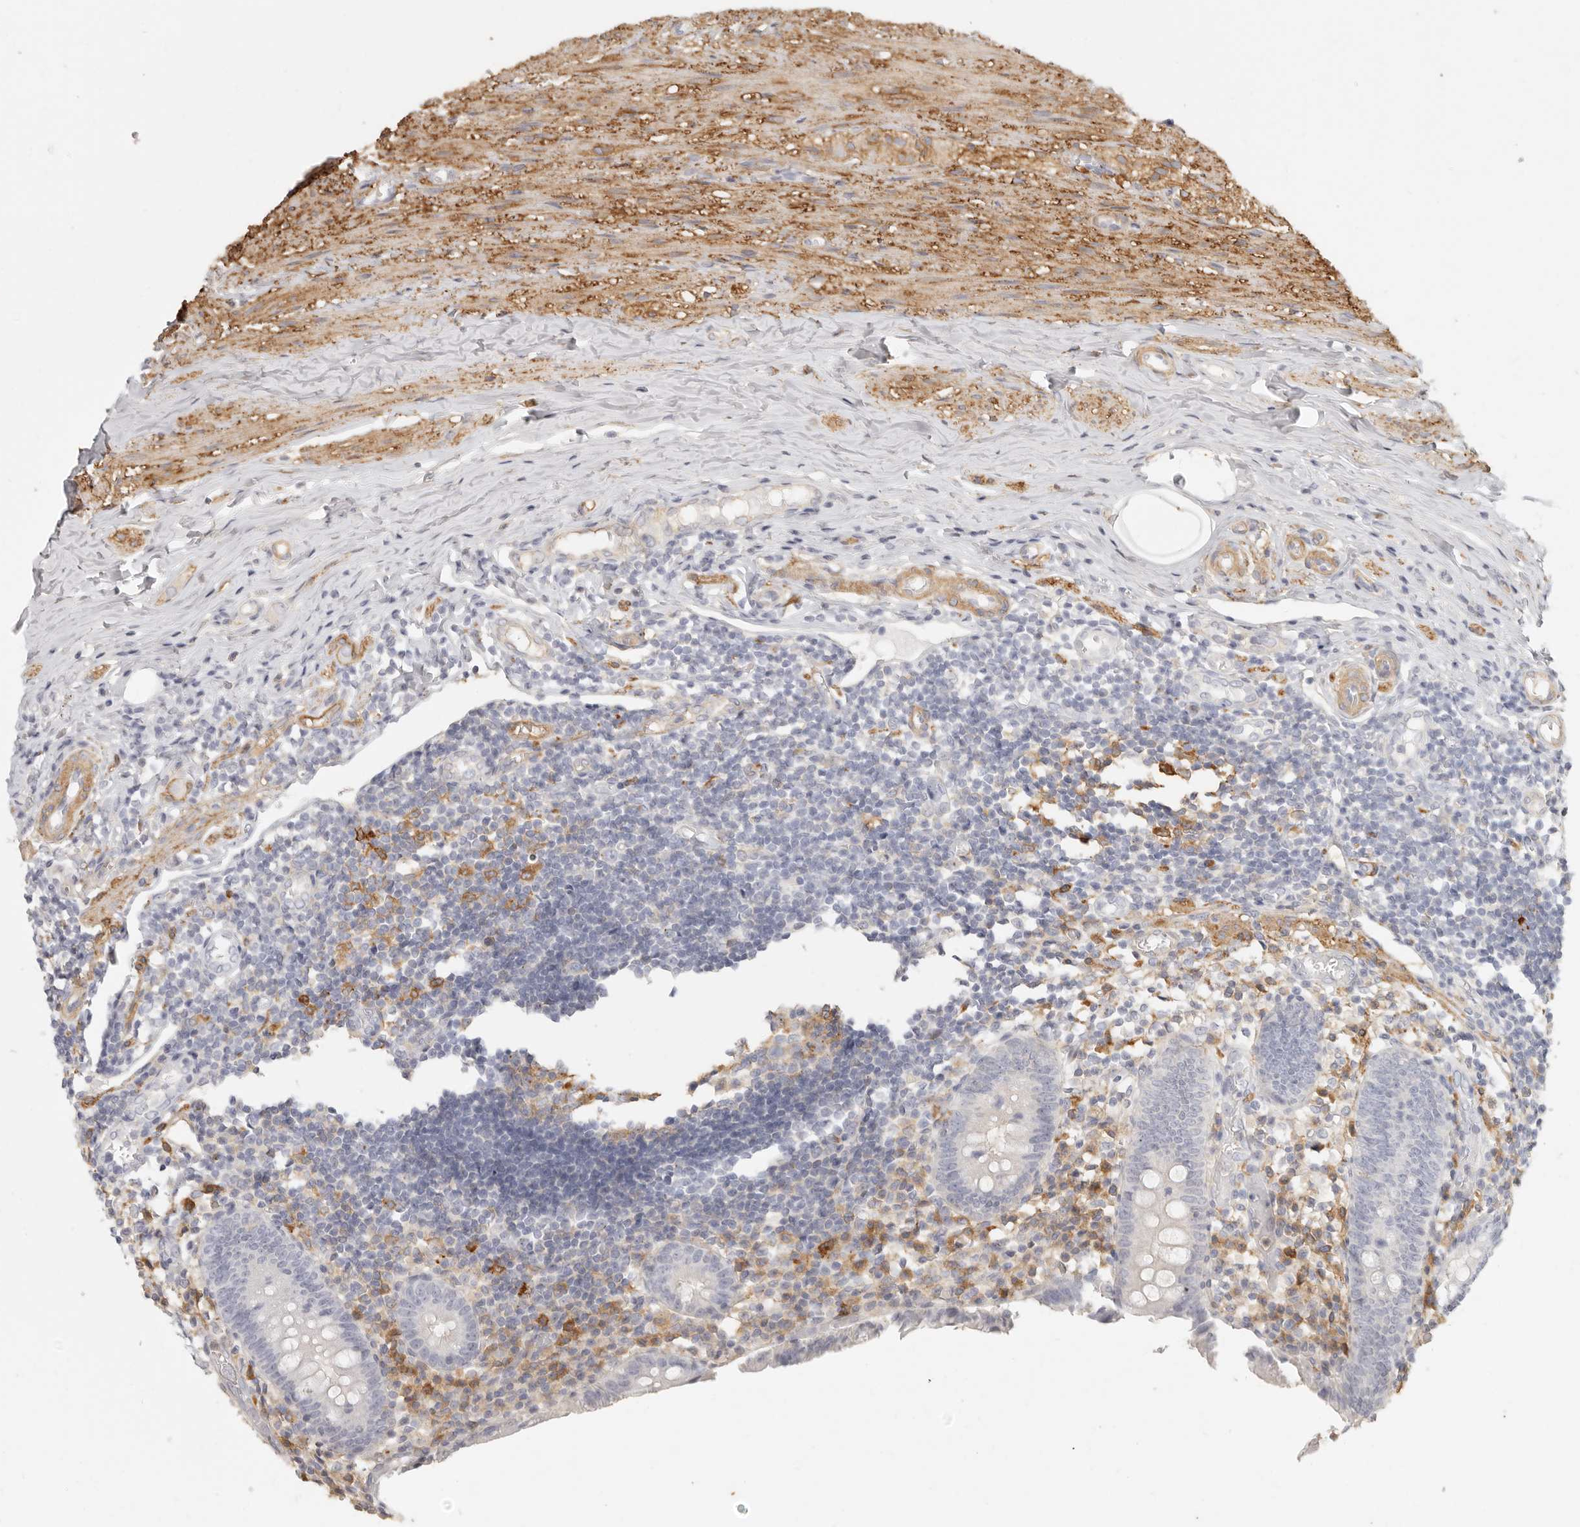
{"staining": {"intensity": "negative", "quantity": "none", "location": "none"}, "tissue": "appendix", "cell_type": "Glandular cells", "image_type": "normal", "snomed": [{"axis": "morphology", "description": "Normal tissue, NOS"}, {"axis": "topography", "description": "Appendix"}], "caption": "Glandular cells are negative for brown protein staining in benign appendix. (IHC, brightfield microscopy, high magnification).", "gene": "NIBAN1", "patient": {"sex": "female", "age": 17}}